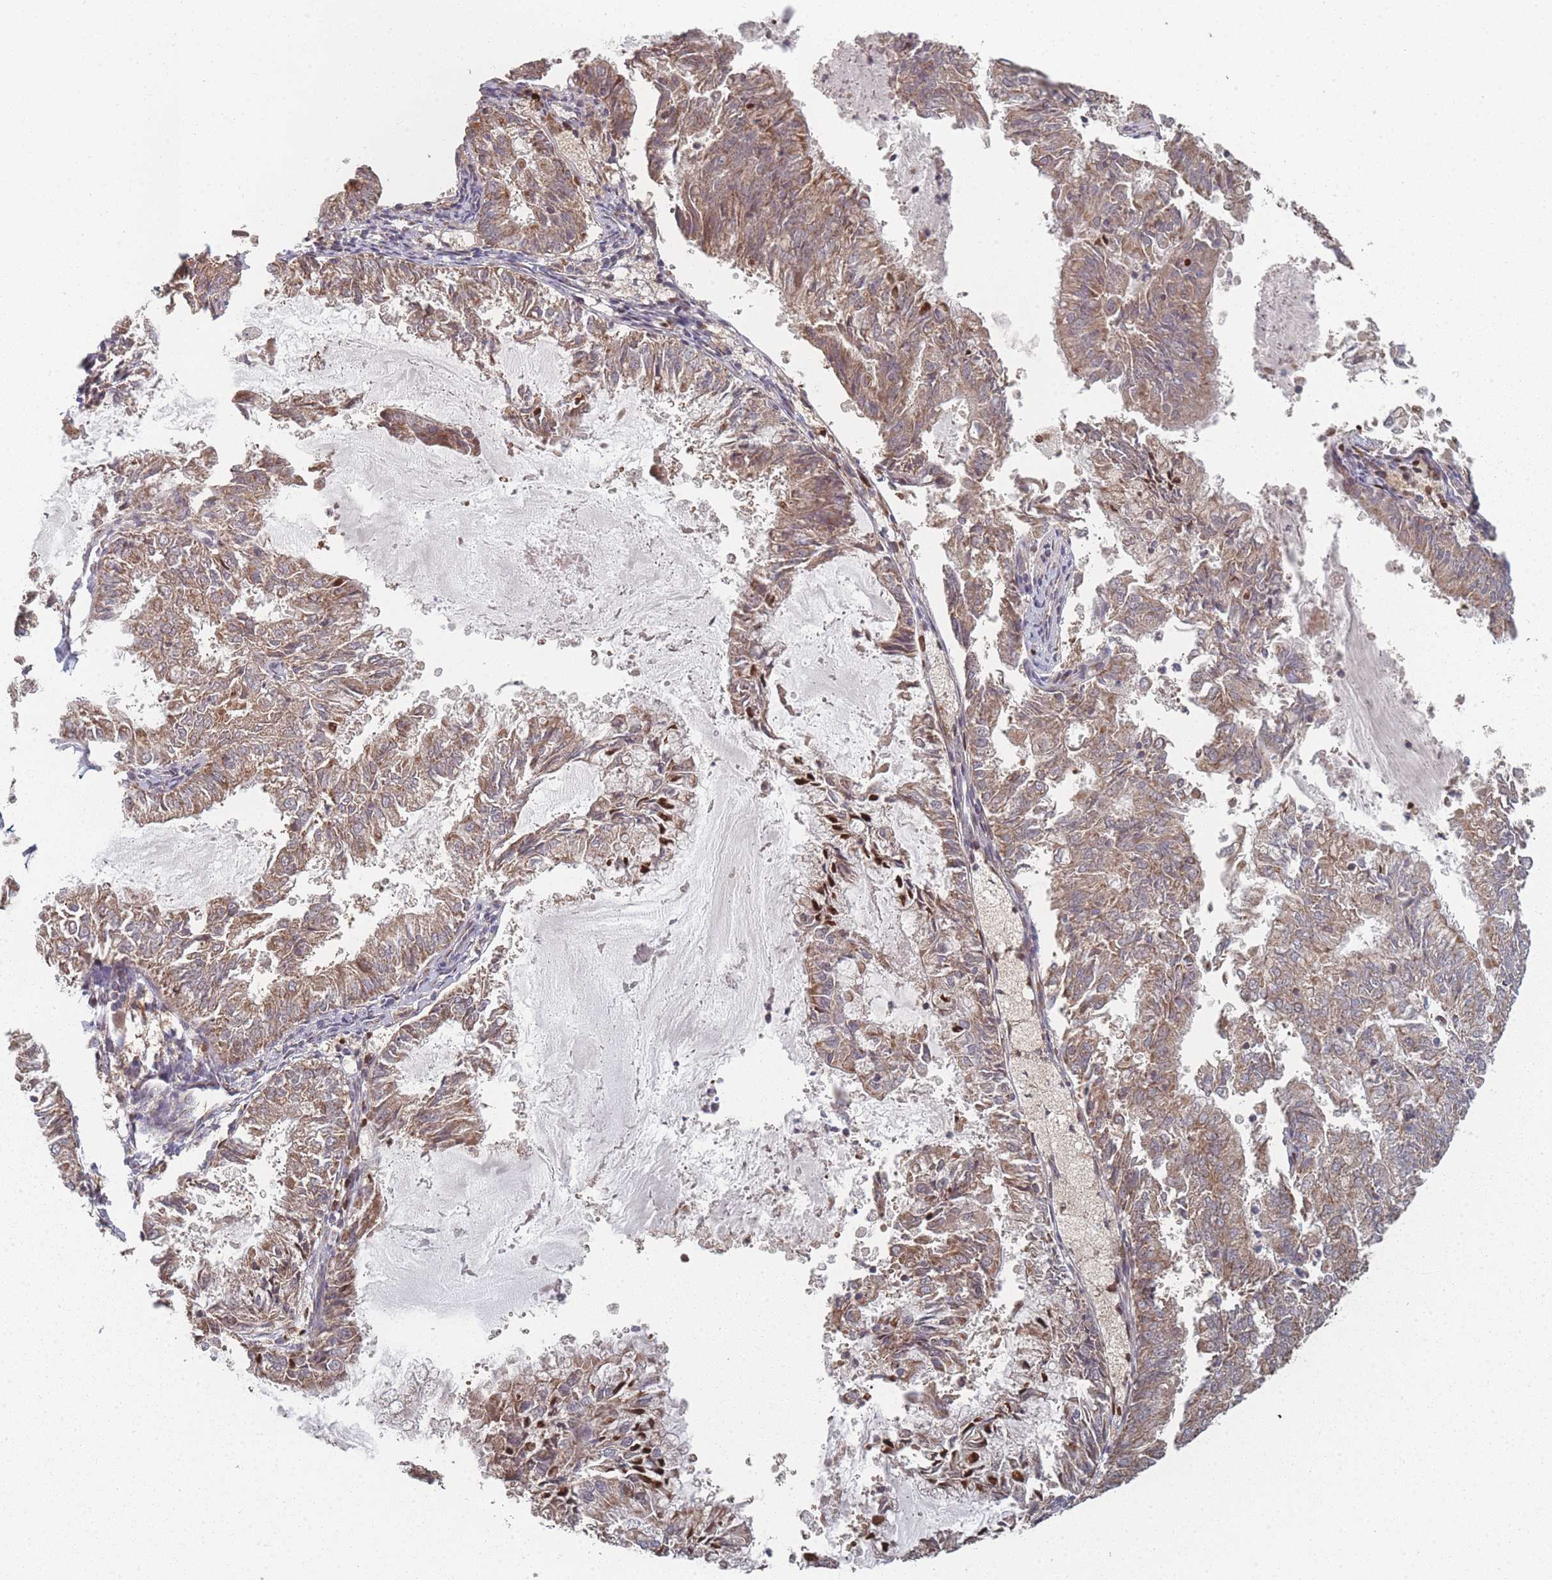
{"staining": {"intensity": "moderate", "quantity": ">75%", "location": "cytoplasmic/membranous"}, "tissue": "endometrial cancer", "cell_type": "Tumor cells", "image_type": "cancer", "snomed": [{"axis": "morphology", "description": "Adenocarcinoma, NOS"}, {"axis": "topography", "description": "Endometrium"}], "caption": "Protein analysis of endometrial adenocarcinoma tissue displays moderate cytoplasmic/membranous positivity in about >75% of tumor cells. (DAB IHC, brown staining for protein, blue staining for nuclei).", "gene": "PSMB3", "patient": {"sex": "female", "age": 57}}